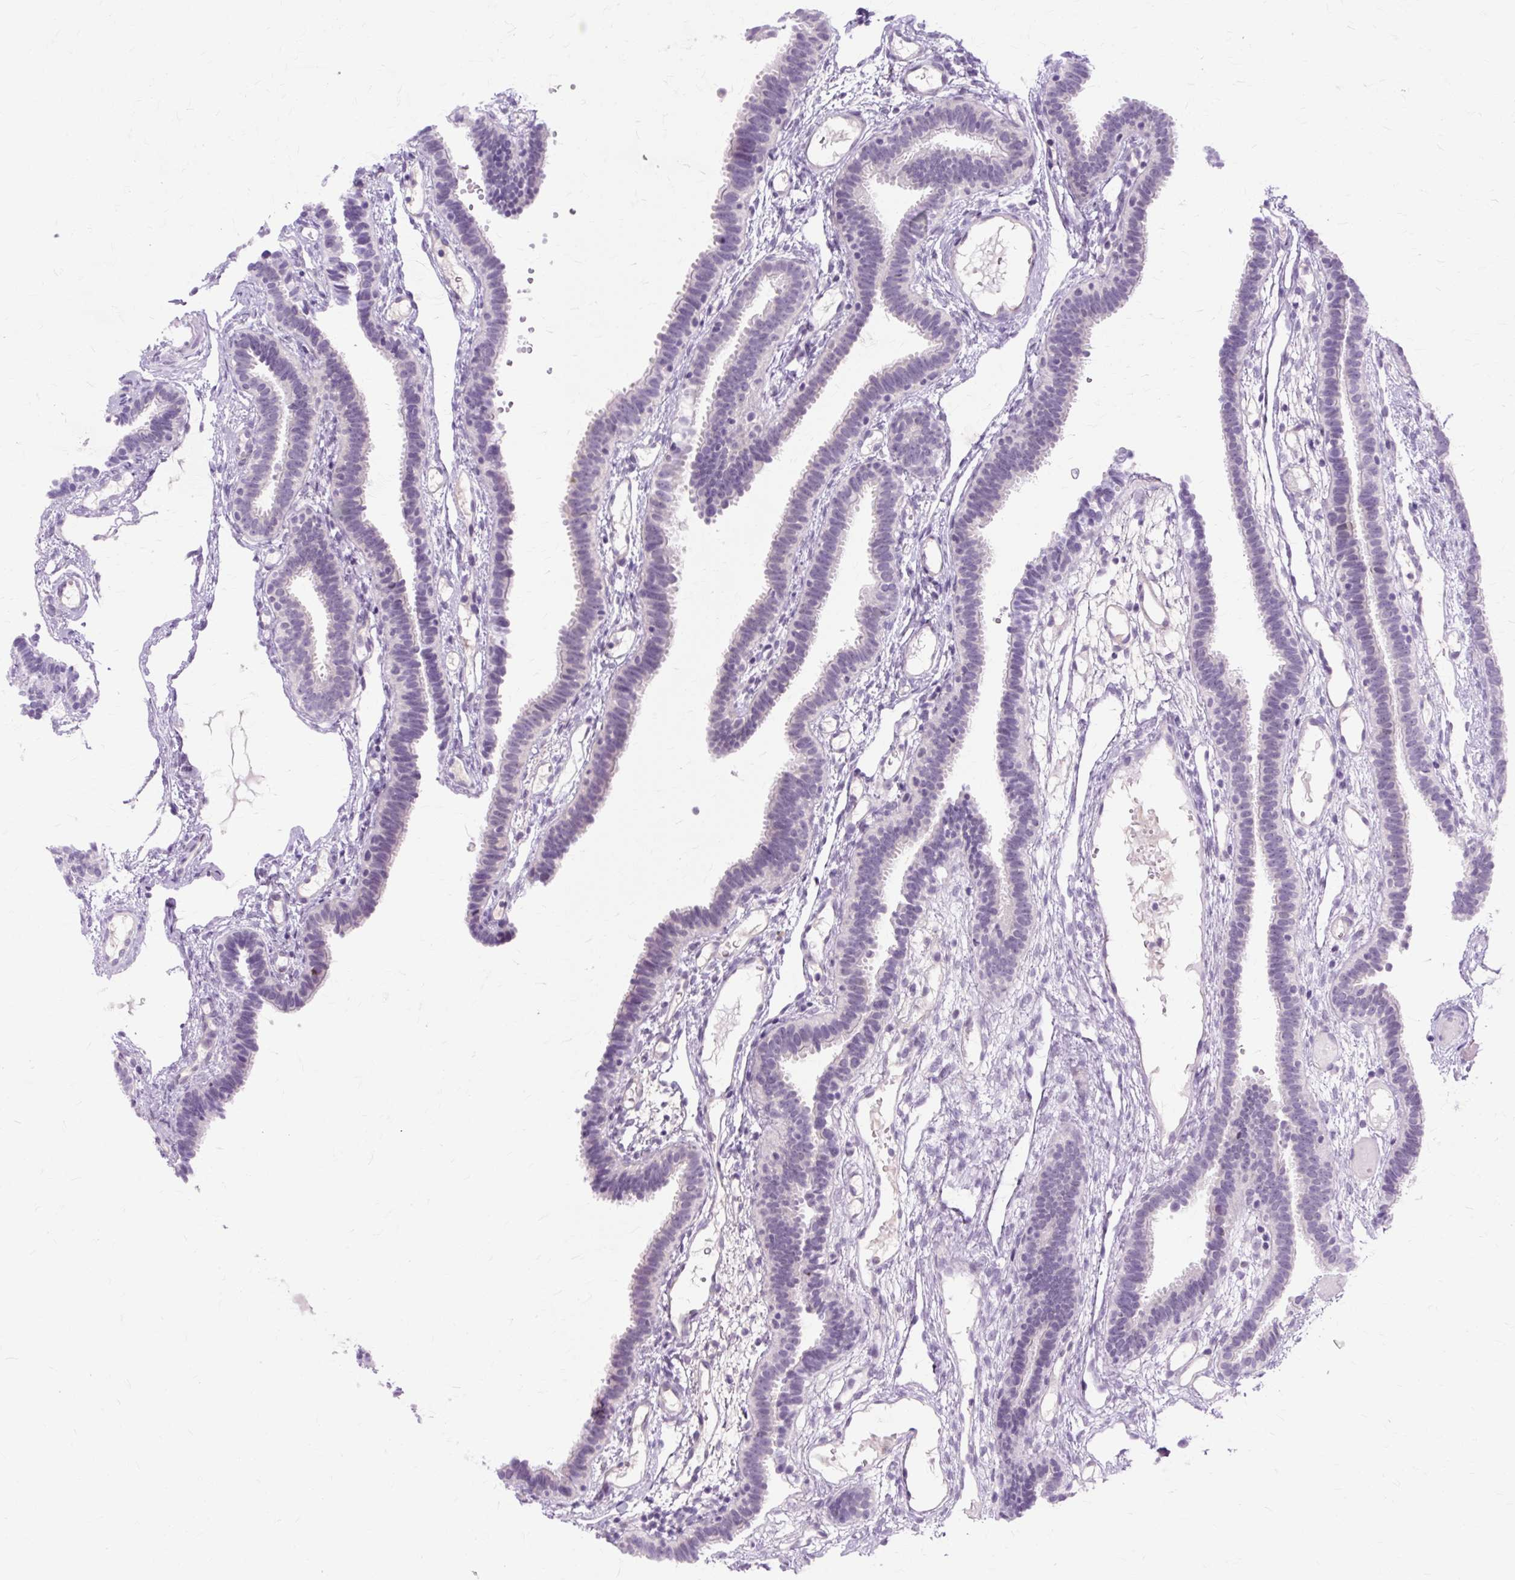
{"staining": {"intensity": "negative", "quantity": "none", "location": "none"}, "tissue": "fallopian tube", "cell_type": "Glandular cells", "image_type": "normal", "snomed": [{"axis": "morphology", "description": "Normal tissue, NOS"}, {"axis": "topography", "description": "Fallopian tube"}], "caption": "High power microscopy image of an IHC photomicrograph of unremarkable fallopian tube, revealing no significant expression in glandular cells.", "gene": "ZNF35", "patient": {"sex": "female", "age": 37}}